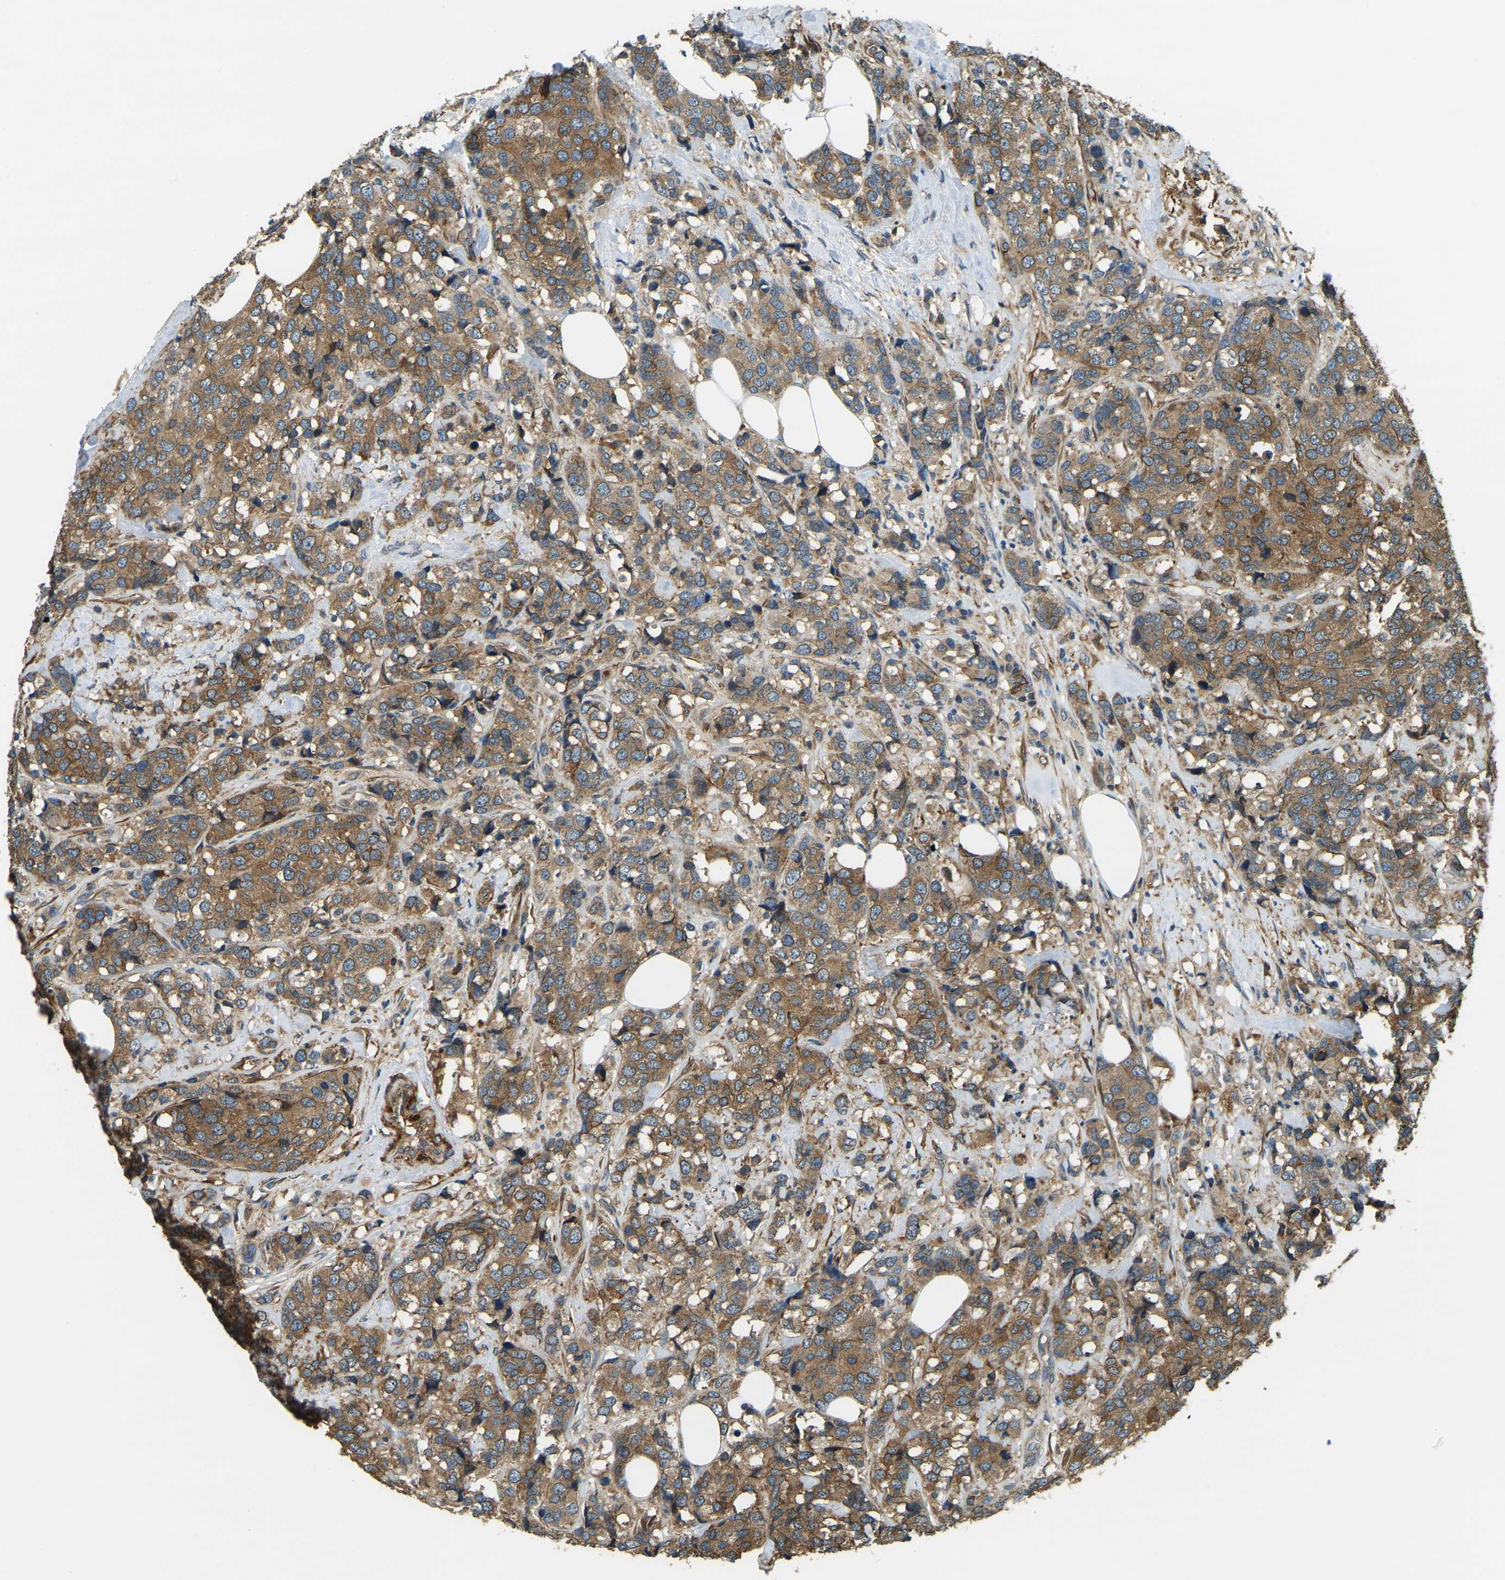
{"staining": {"intensity": "moderate", "quantity": ">75%", "location": "cytoplasmic/membranous"}, "tissue": "breast cancer", "cell_type": "Tumor cells", "image_type": "cancer", "snomed": [{"axis": "morphology", "description": "Lobular carcinoma"}, {"axis": "topography", "description": "Breast"}], "caption": "The histopathology image exhibits immunohistochemical staining of breast cancer (lobular carcinoma). There is moderate cytoplasmic/membranous positivity is appreciated in about >75% of tumor cells.", "gene": "ERGIC1", "patient": {"sex": "female", "age": 59}}